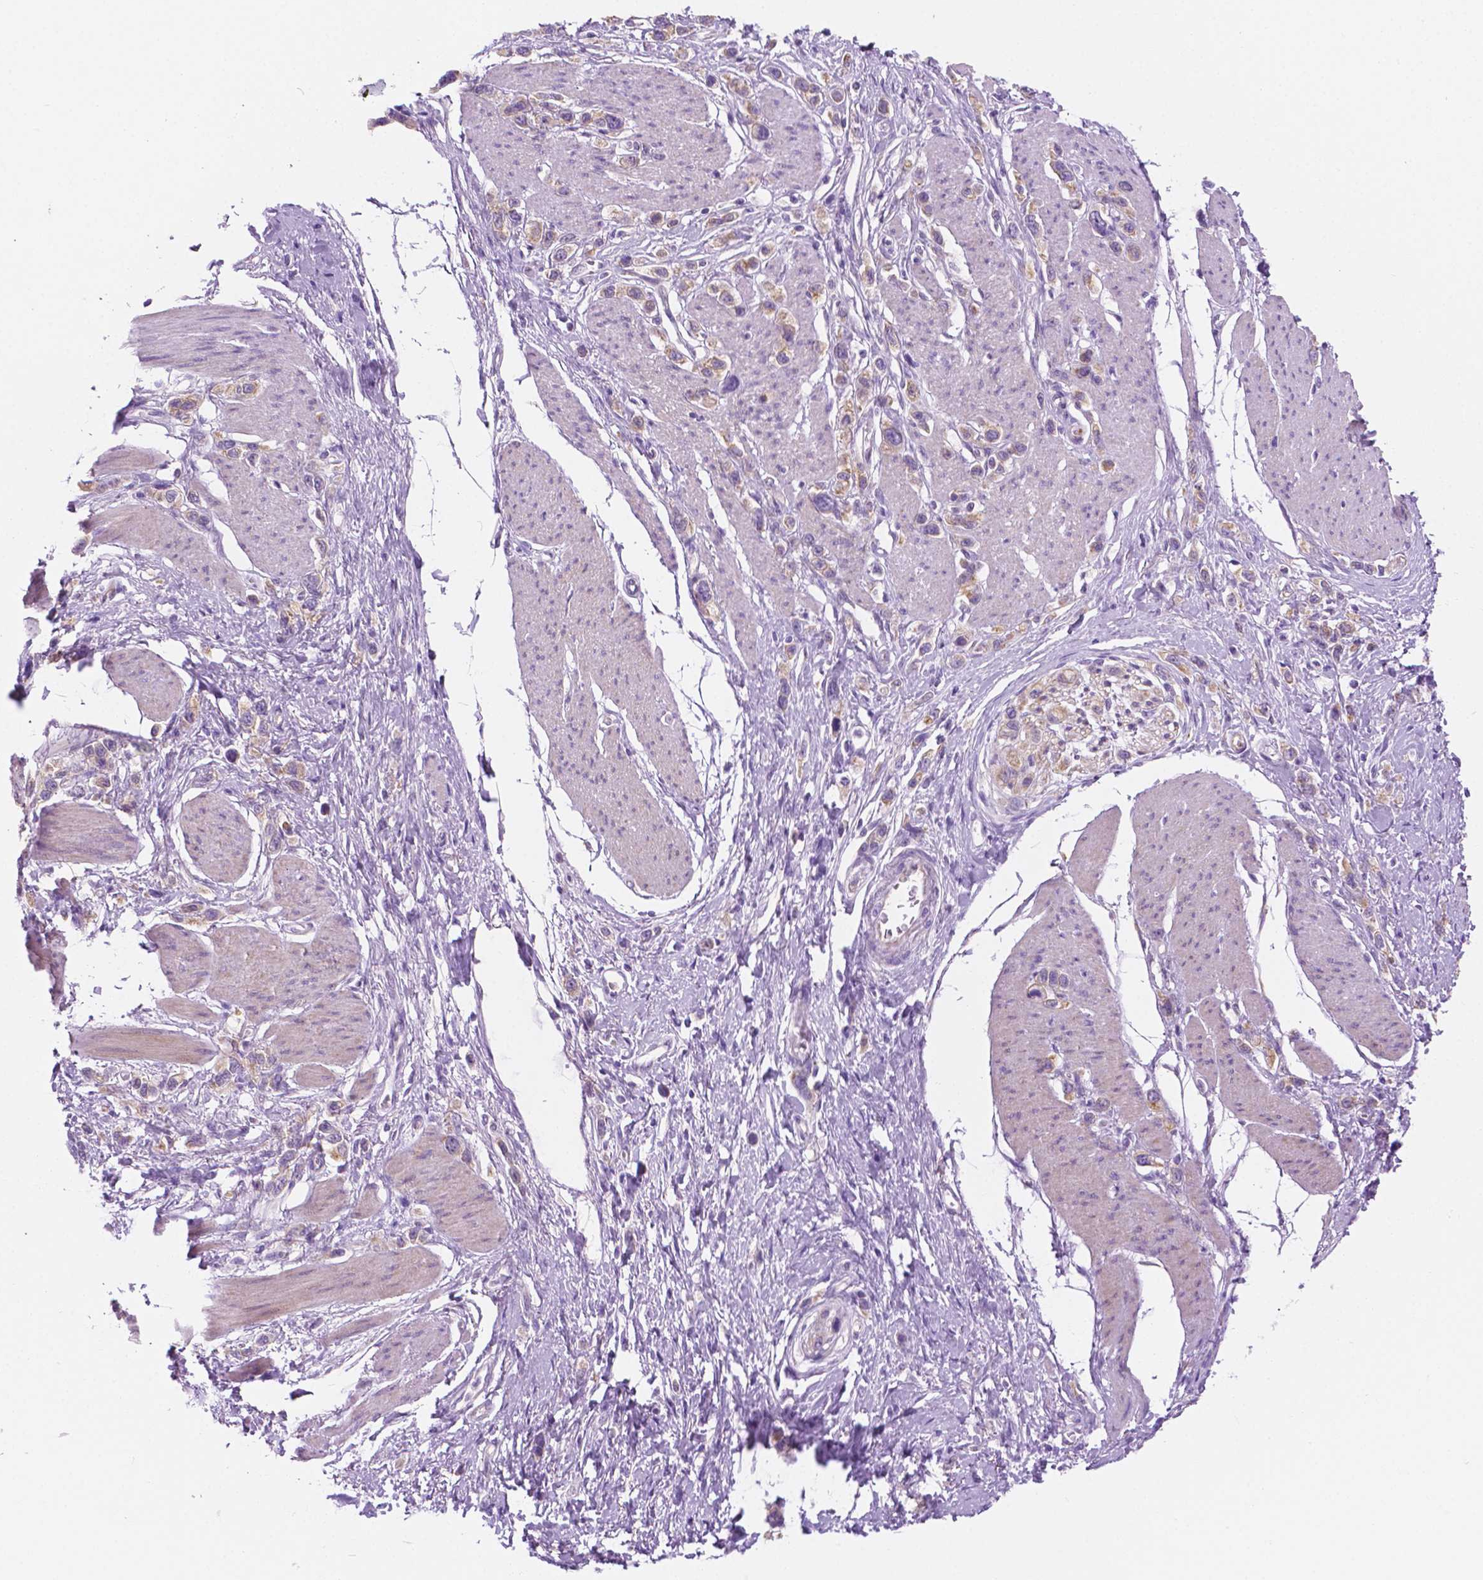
{"staining": {"intensity": "weak", "quantity": "25%-75%", "location": "cytoplasmic/membranous"}, "tissue": "stomach cancer", "cell_type": "Tumor cells", "image_type": "cancer", "snomed": [{"axis": "morphology", "description": "Adenocarcinoma, NOS"}, {"axis": "topography", "description": "Stomach"}], "caption": "A brown stain labels weak cytoplasmic/membranous expression of a protein in adenocarcinoma (stomach) tumor cells. (DAB IHC, brown staining for protein, blue staining for nuclei).", "gene": "EPPK1", "patient": {"sex": "female", "age": 65}}